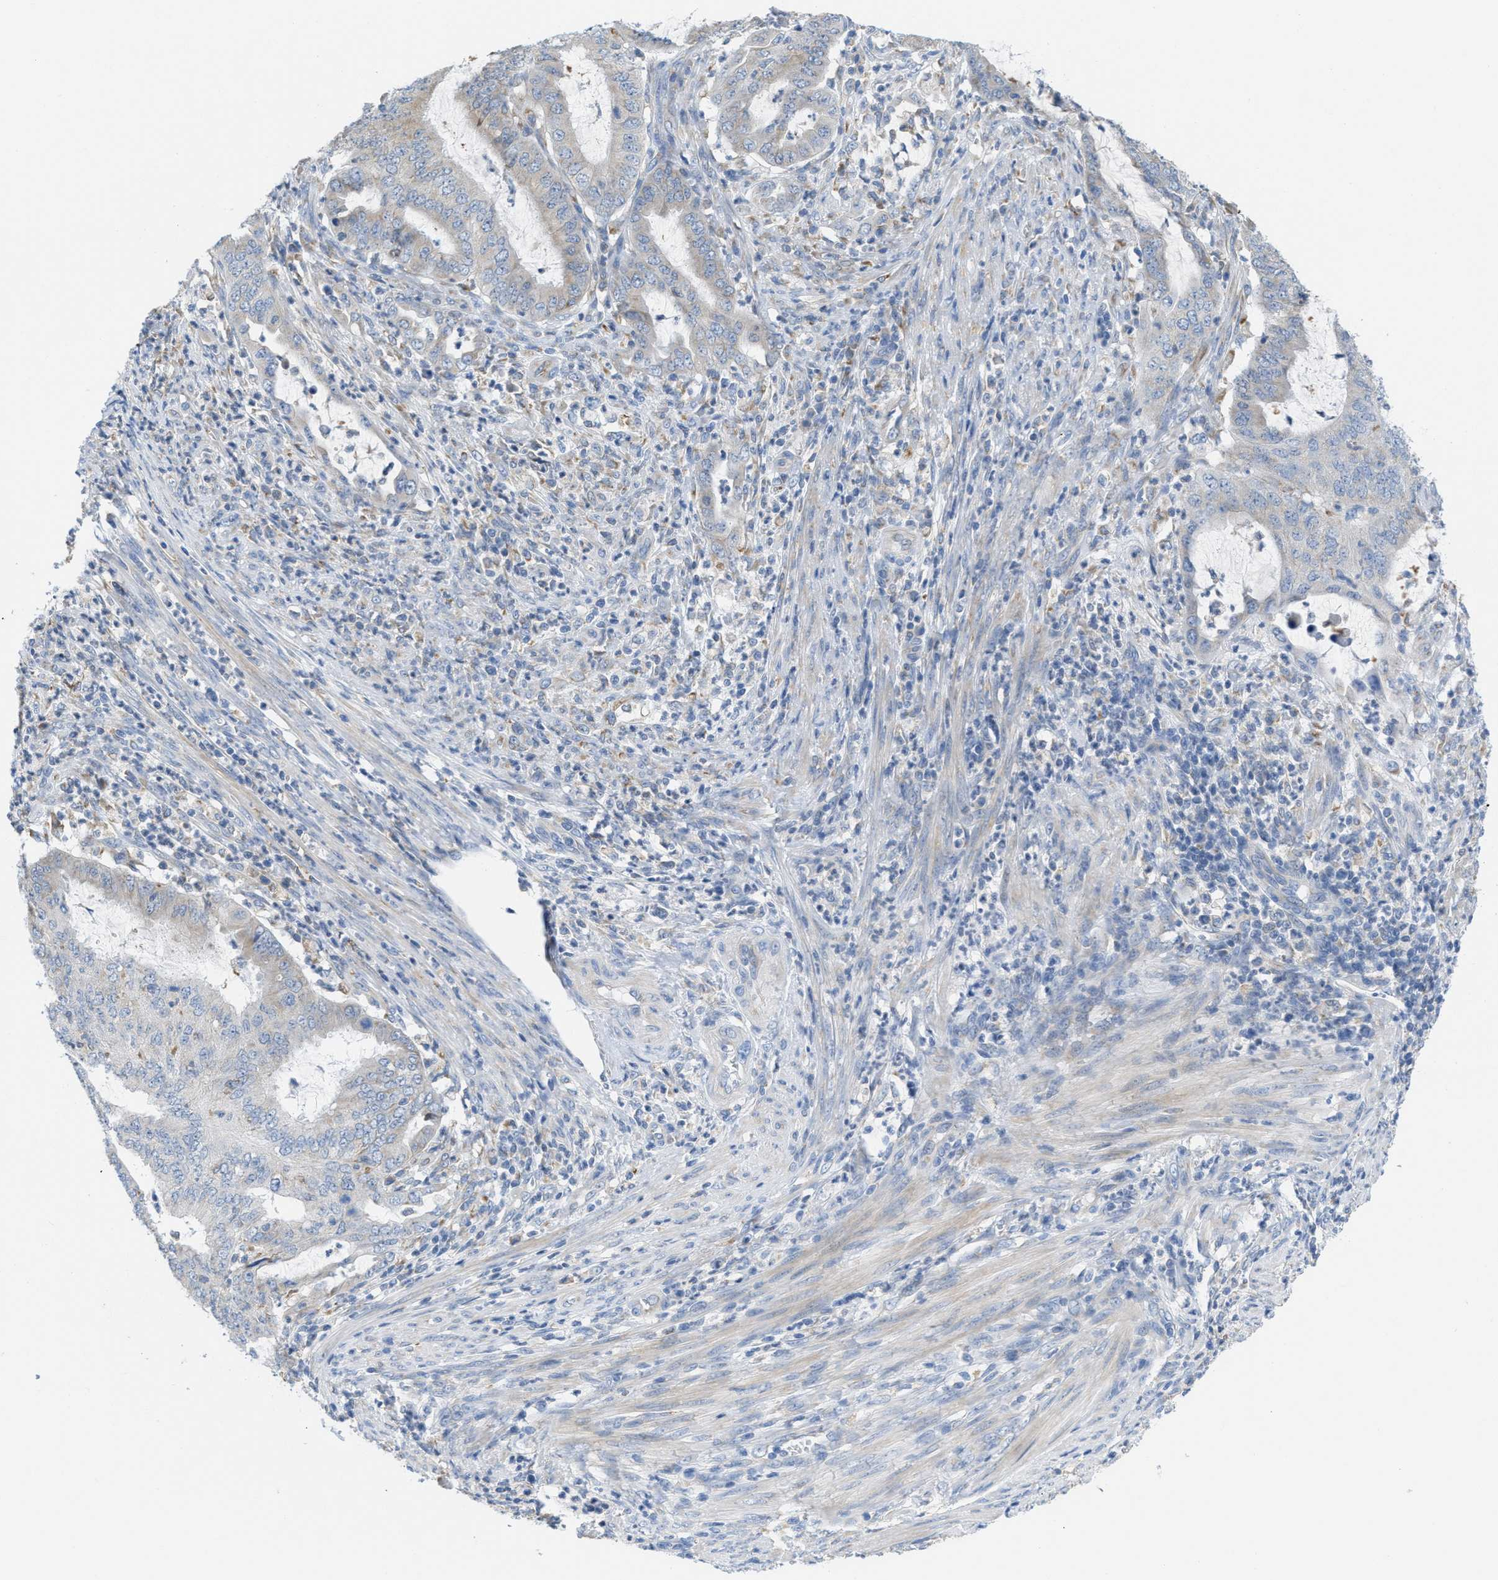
{"staining": {"intensity": "negative", "quantity": "none", "location": "none"}, "tissue": "endometrial cancer", "cell_type": "Tumor cells", "image_type": "cancer", "snomed": [{"axis": "morphology", "description": "Adenocarcinoma, NOS"}, {"axis": "topography", "description": "Endometrium"}], "caption": "IHC photomicrograph of human adenocarcinoma (endometrial) stained for a protein (brown), which reveals no staining in tumor cells.", "gene": "PTDSS1", "patient": {"sex": "female", "age": 70}}